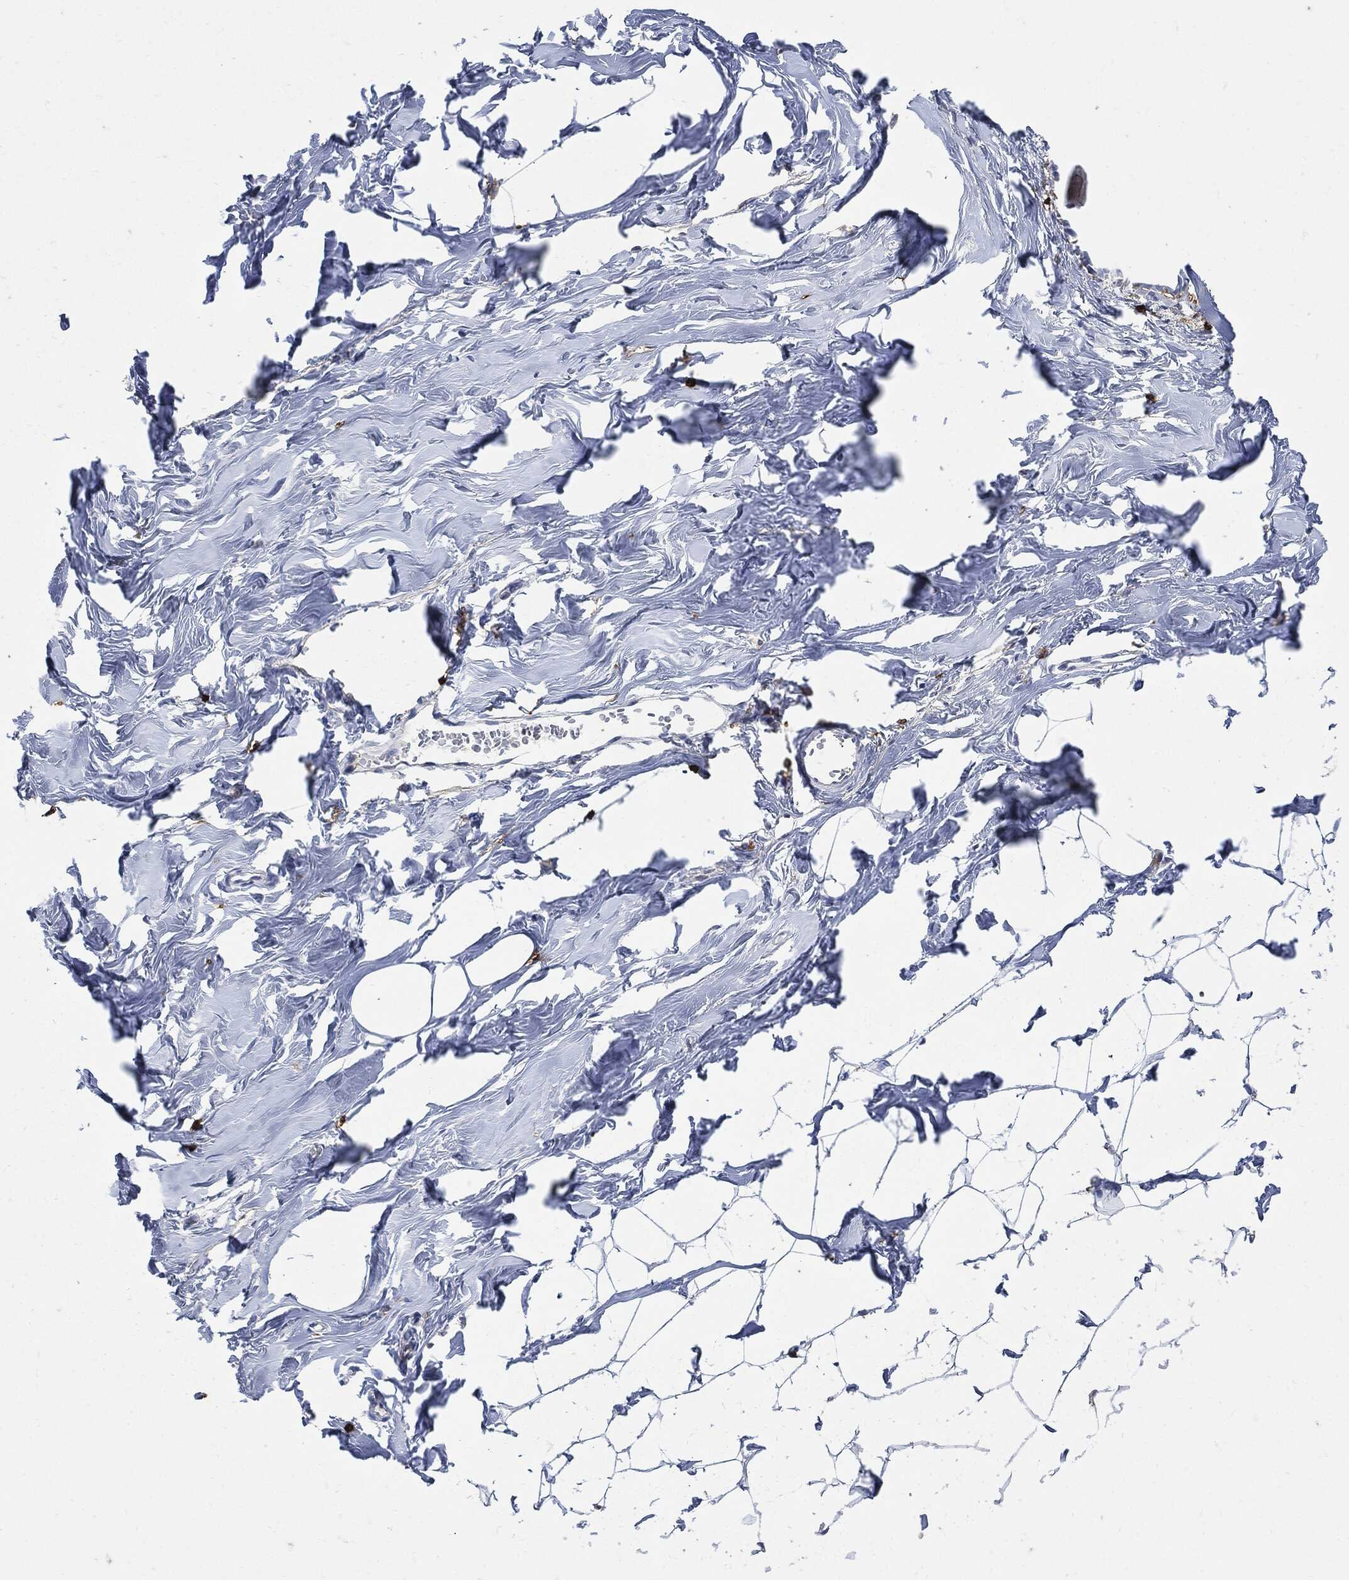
{"staining": {"intensity": "negative", "quantity": "none", "location": "none"}, "tissue": "breast", "cell_type": "Adipocytes", "image_type": "normal", "snomed": [{"axis": "morphology", "description": "Normal tissue, NOS"}, {"axis": "morphology", "description": "Lobular carcinoma, in situ"}, {"axis": "topography", "description": "Breast"}], "caption": "A photomicrograph of human breast is negative for staining in adipocytes. Brightfield microscopy of immunohistochemistry stained with DAB (3,3'-diaminobenzidine) (brown) and hematoxylin (blue), captured at high magnification.", "gene": "PTPRC", "patient": {"sex": "female", "age": 35}}